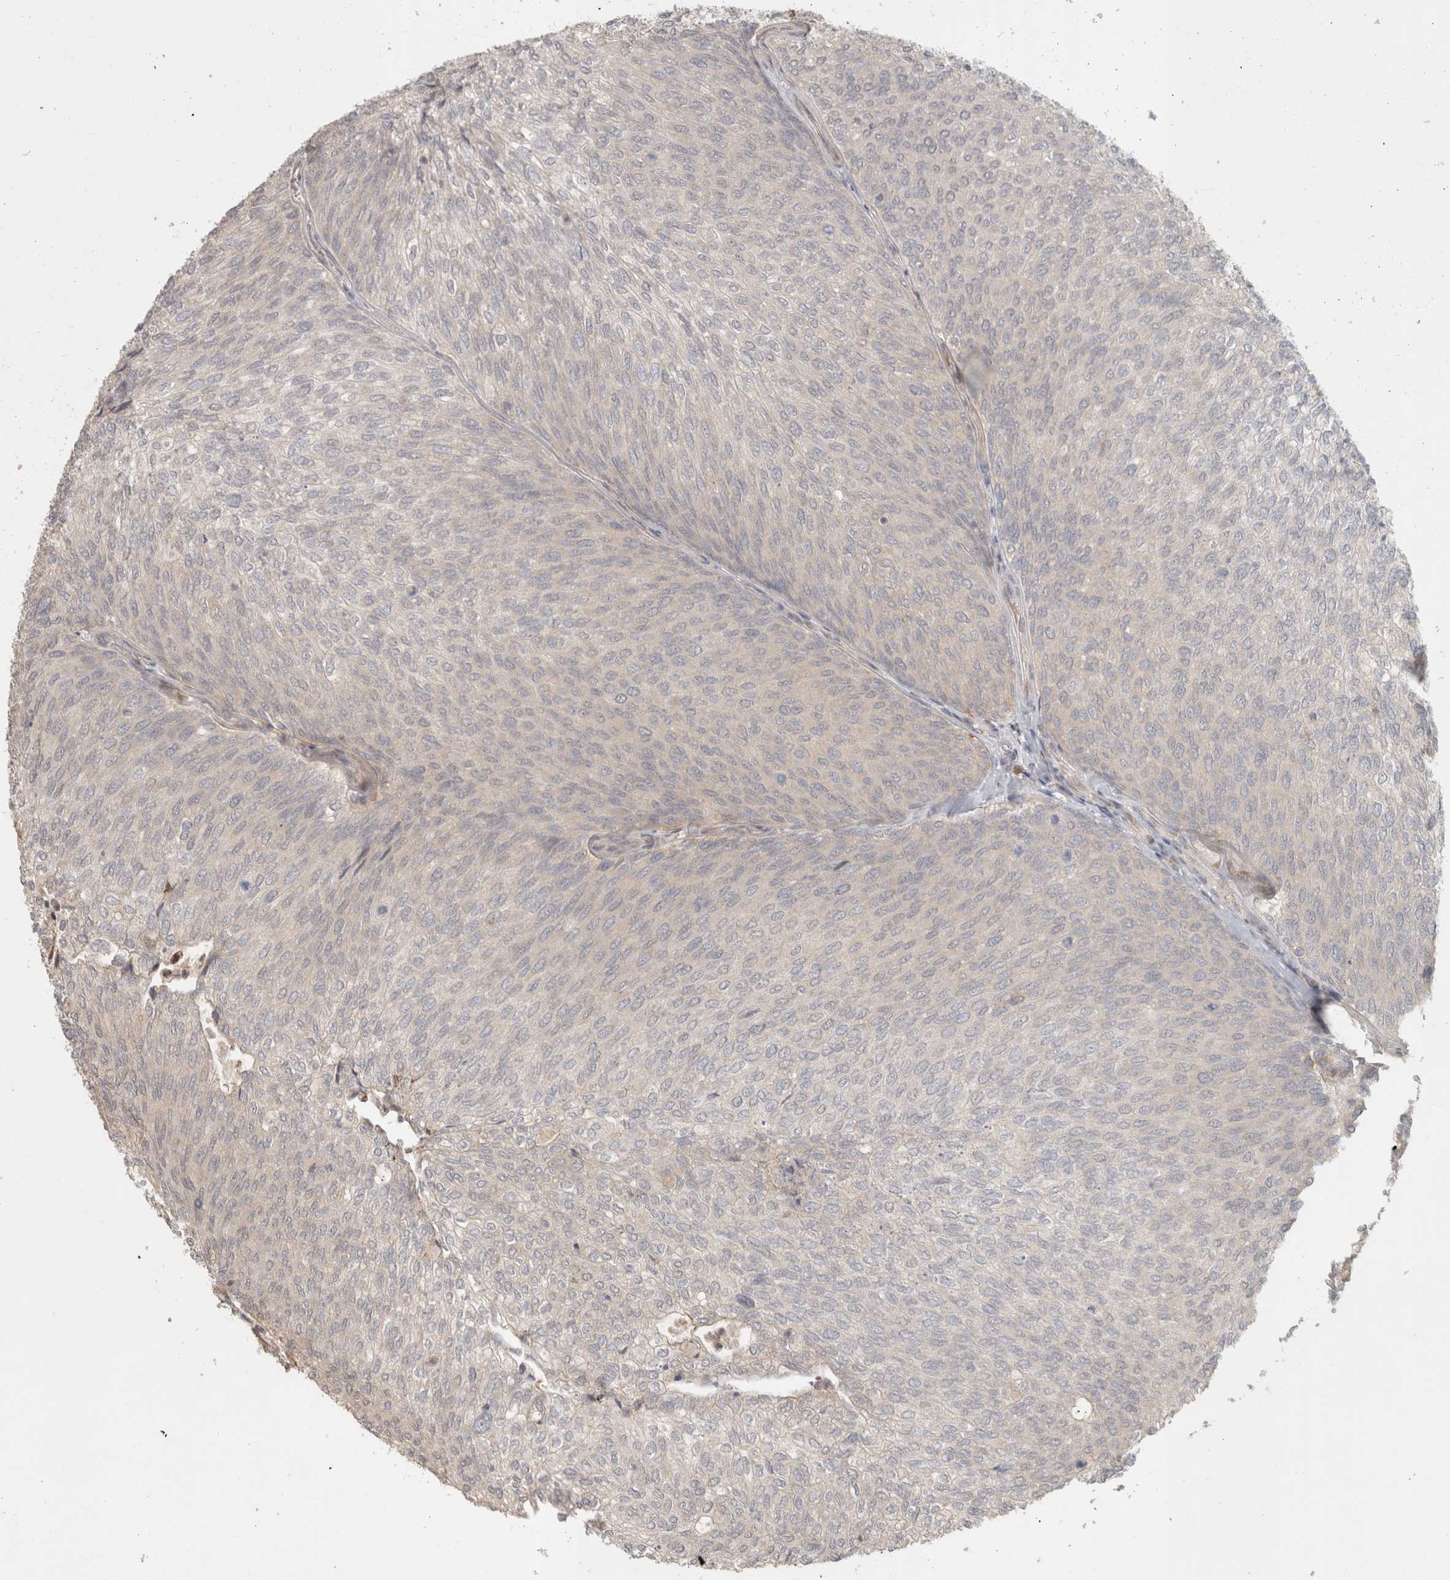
{"staining": {"intensity": "negative", "quantity": "none", "location": "none"}, "tissue": "urothelial cancer", "cell_type": "Tumor cells", "image_type": "cancer", "snomed": [{"axis": "morphology", "description": "Urothelial carcinoma, Low grade"}, {"axis": "topography", "description": "Urinary bladder"}], "caption": "Tumor cells are negative for protein expression in human urothelial cancer.", "gene": "HSPG2", "patient": {"sex": "female", "age": 79}}